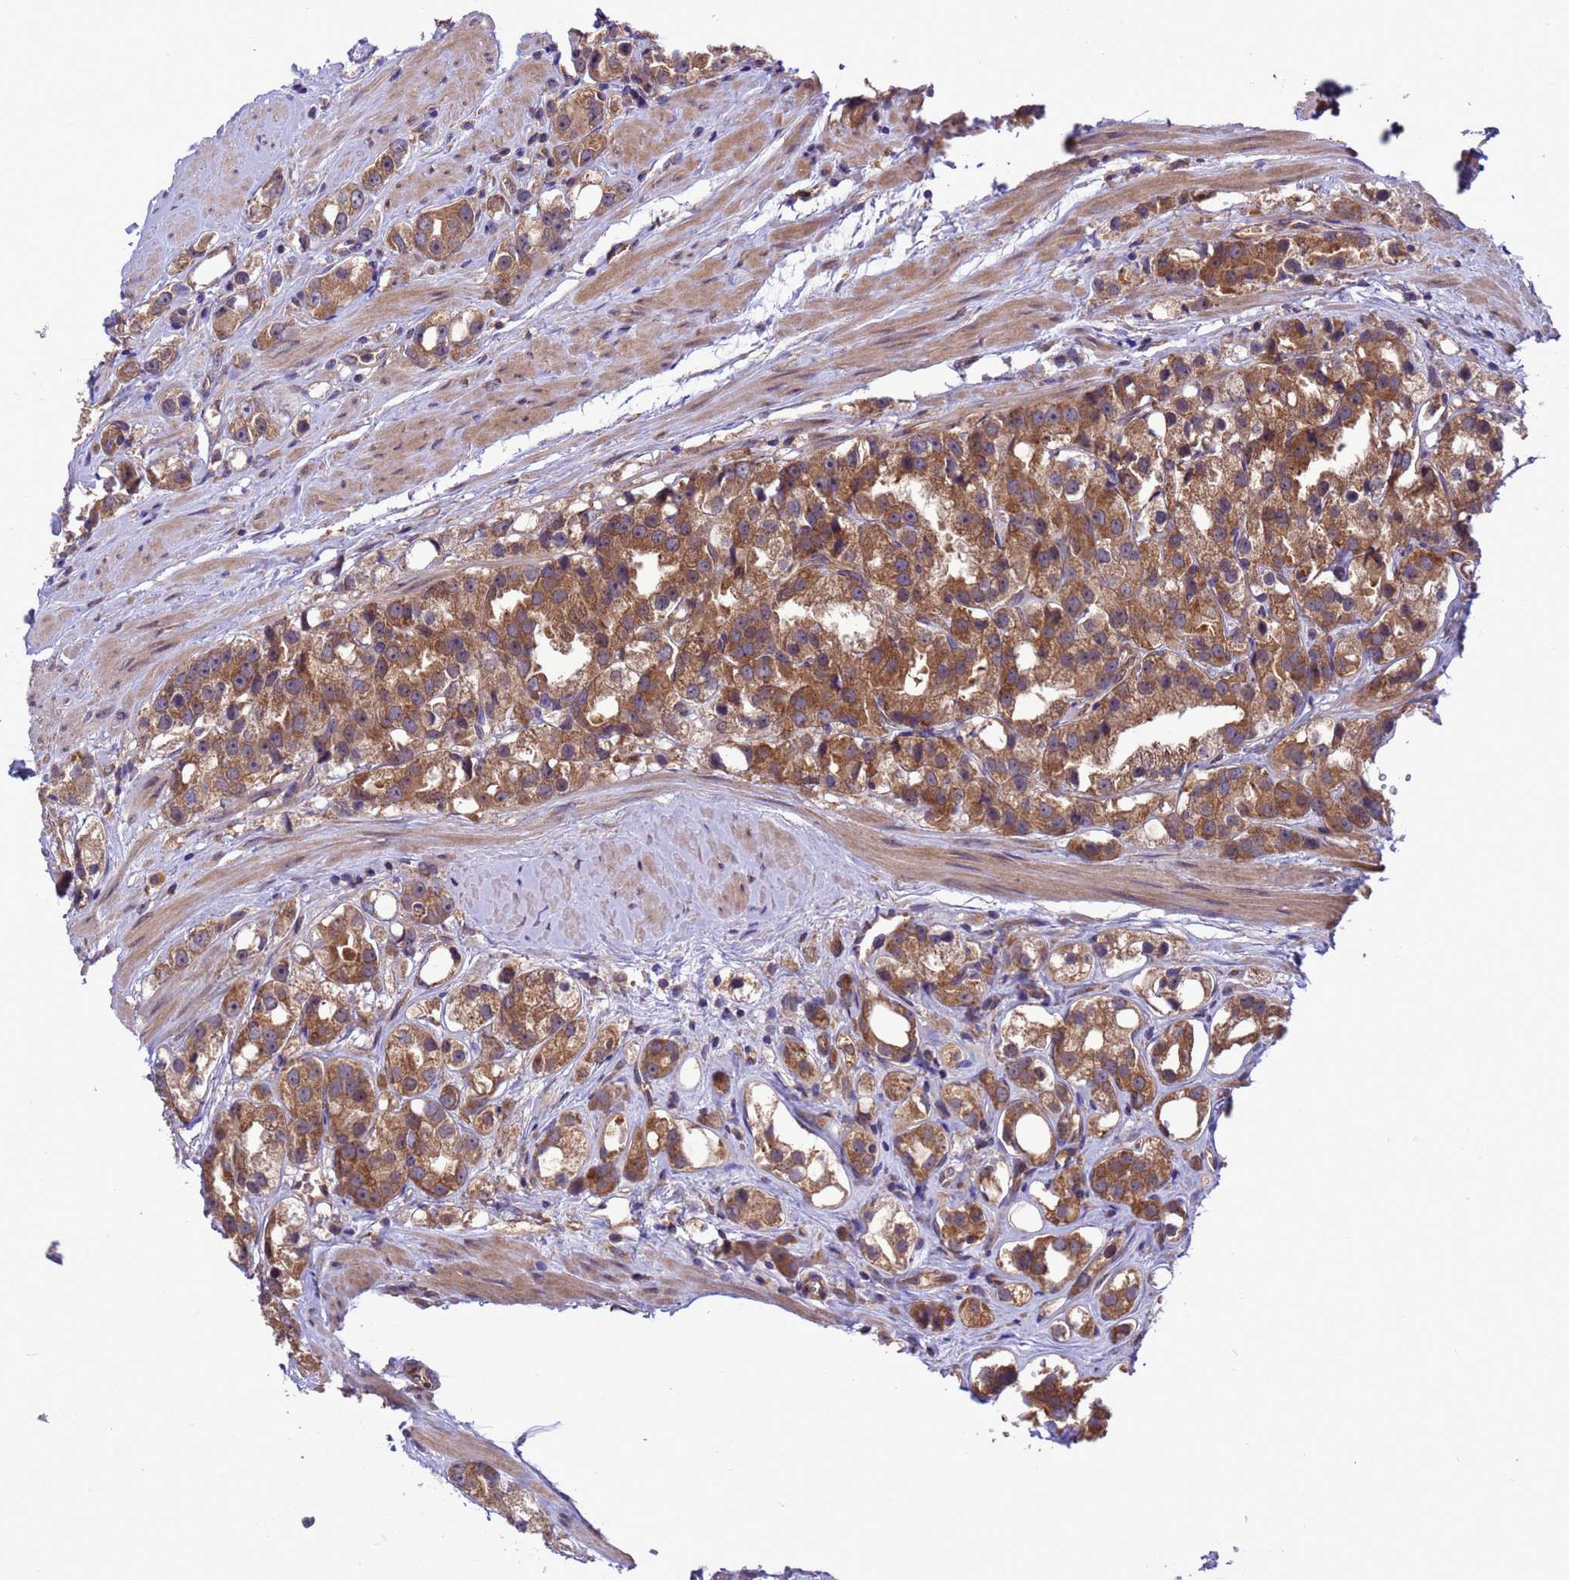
{"staining": {"intensity": "moderate", "quantity": ">75%", "location": "cytoplasmic/membranous"}, "tissue": "prostate cancer", "cell_type": "Tumor cells", "image_type": "cancer", "snomed": [{"axis": "morphology", "description": "Adenocarcinoma, NOS"}, {"axis": "topography", "description": "Prostate"}], "caption": "Brown immunohistochemical staining in prostate cancer exhibits moderate cytoplasmic/membranous positivity in approximately >75% of tumor cells.", "gene": "ARHGAP12", "patient": {"sex": "male", "age": 79}}